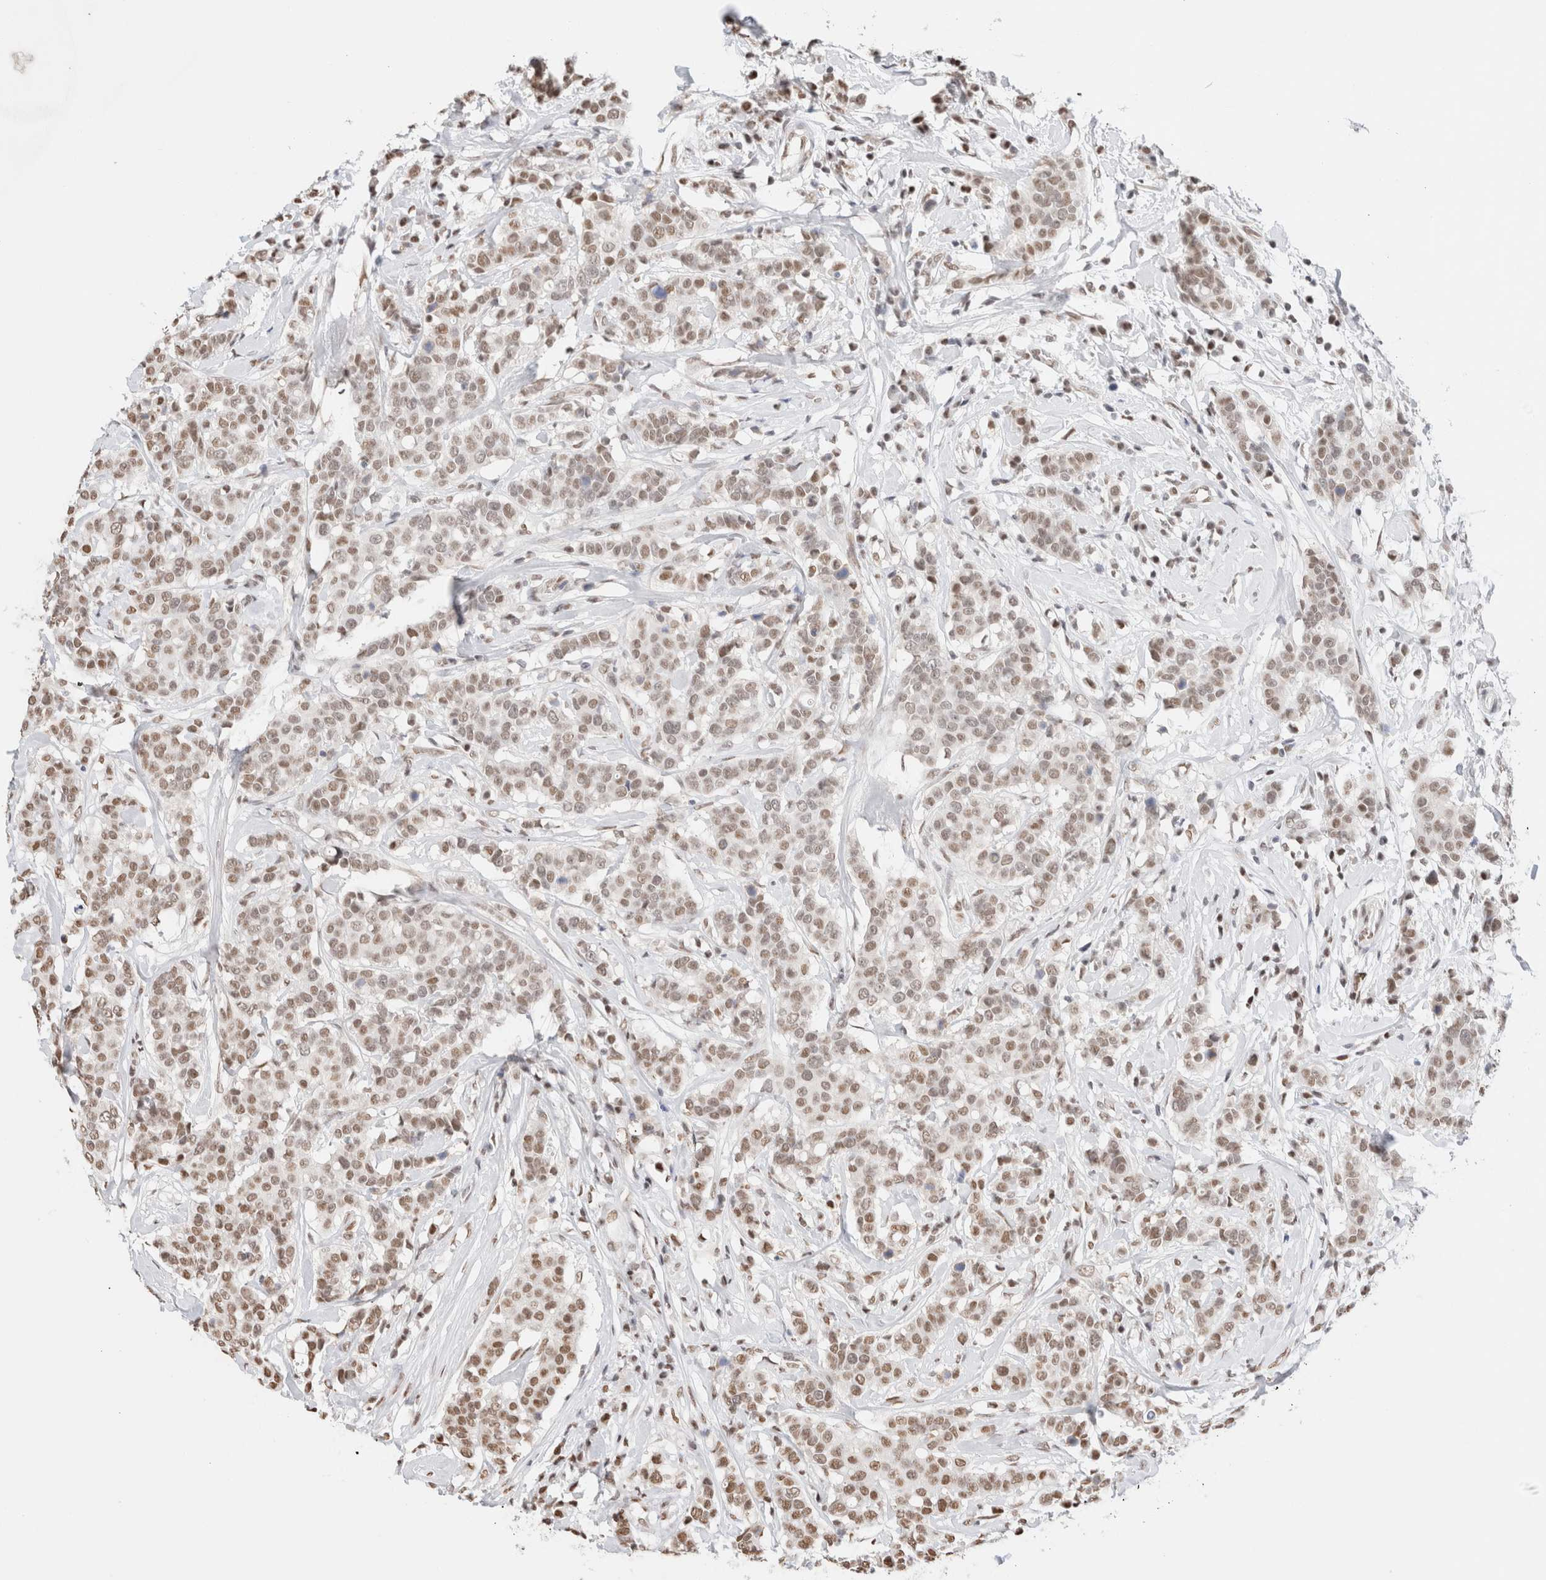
{"staining": {"intensity": "moderate", "quantity": ">75%", "location": "nuclear"}, "tissue": "breast cancer", "cell_type": "Tumor cells", "image_type": "cancer", "snomed": [{"axis": "morphology", "description": "Duct carcinoma"}, {"axis": "topography", "description": "Breast"}], "caption": "The immunohistochemical stain labels moderate nuclear staining in tumor cells of breast invasive ductal carcinoma tissue.", "gene": "SUPT3H", "patient": {"sex": "female", "age": 27}}